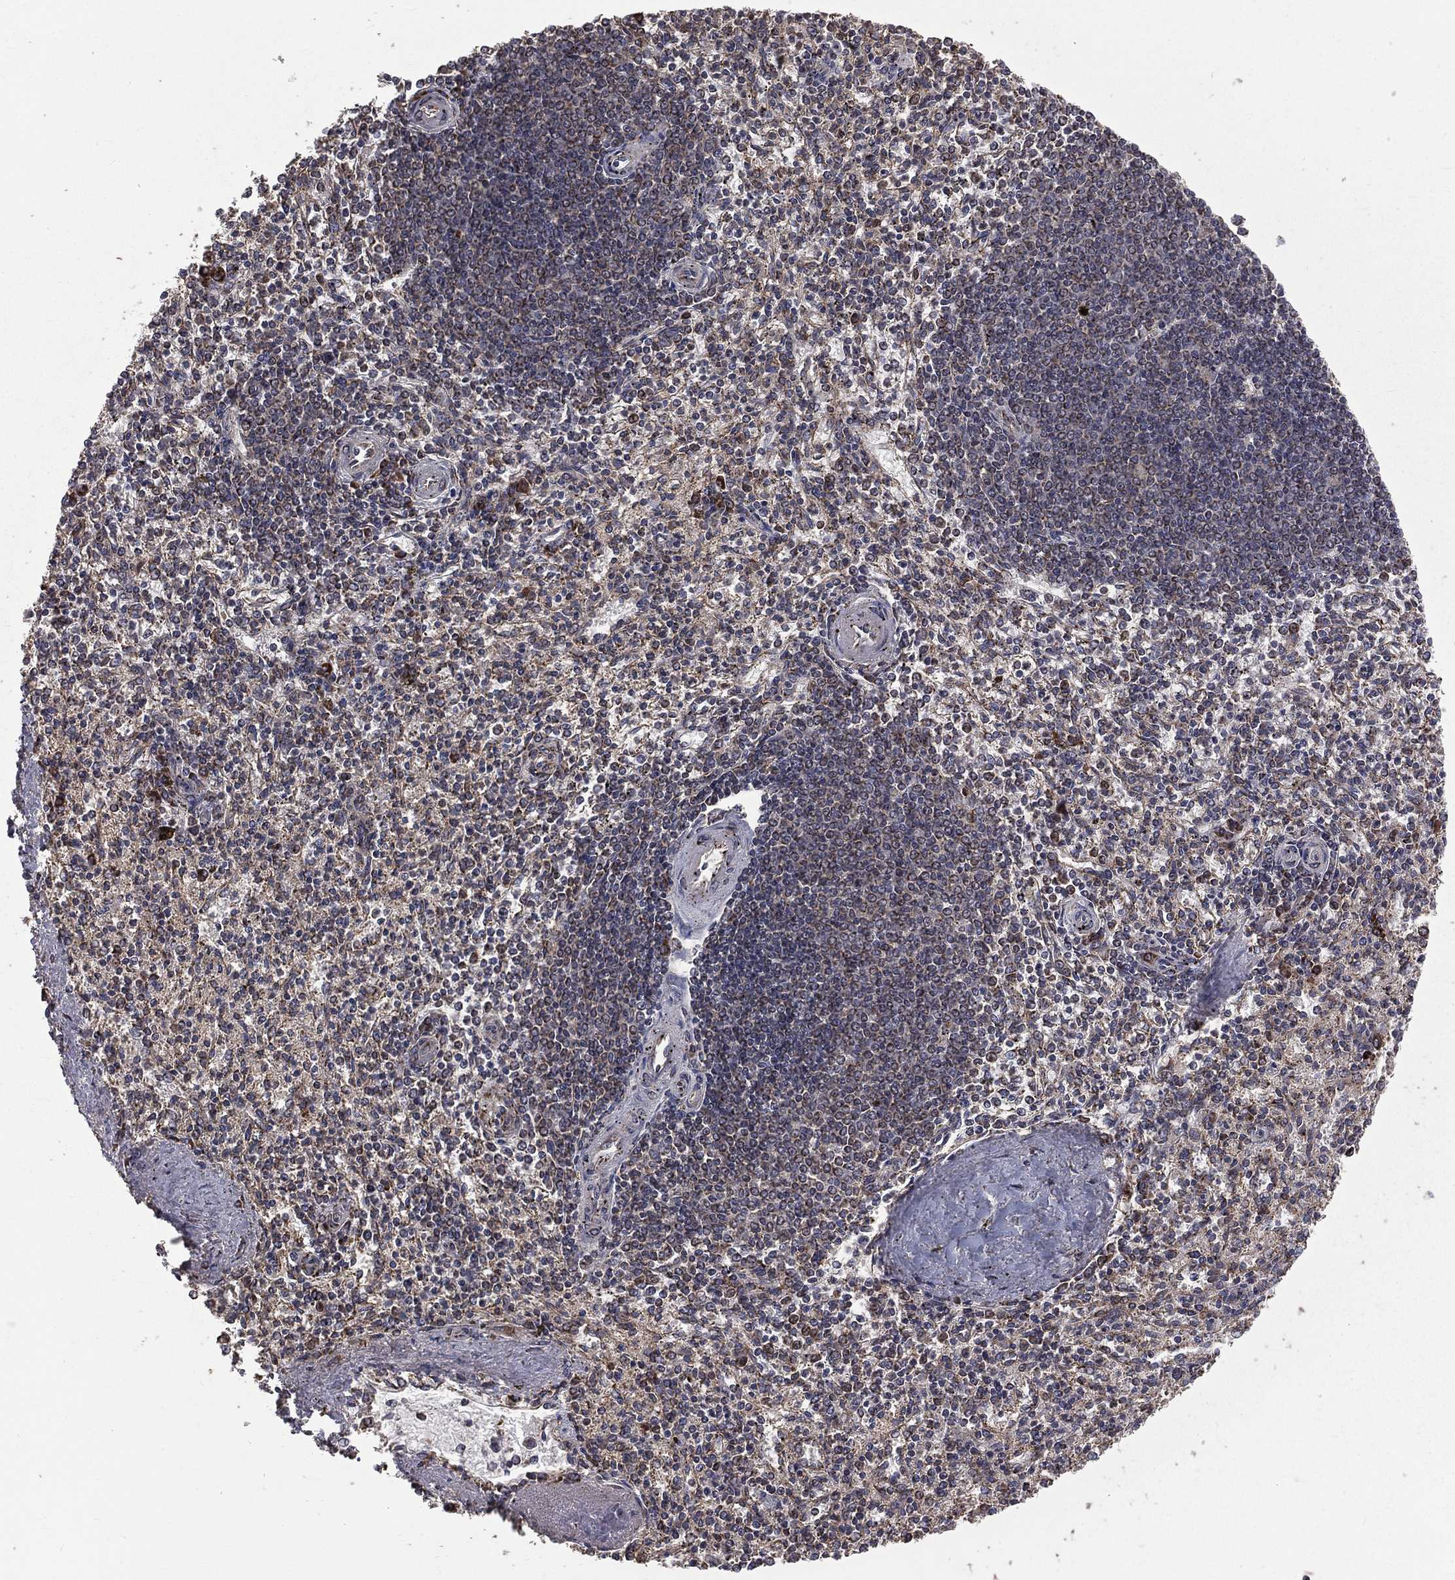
{"staining": {"intensity": "weak", "quantity": "<25%", "location": "cytoplasmic/membranous"}, "tissue": "spleen", "cell_type": "Cells in red pulp", "image_type": "normal", "snomed": [{"axis": "morphology", "description": "Normal tissue, NOS"}, {"axis": "topography", "description": "Spleen"}], "caption": "Protein analysis of benign spleen exhibits no significant staining in cells in red pulp. Nuclei are stained in blue.", "gene": "OLFML1", "patient": {"sex": "female", "age": 37}}